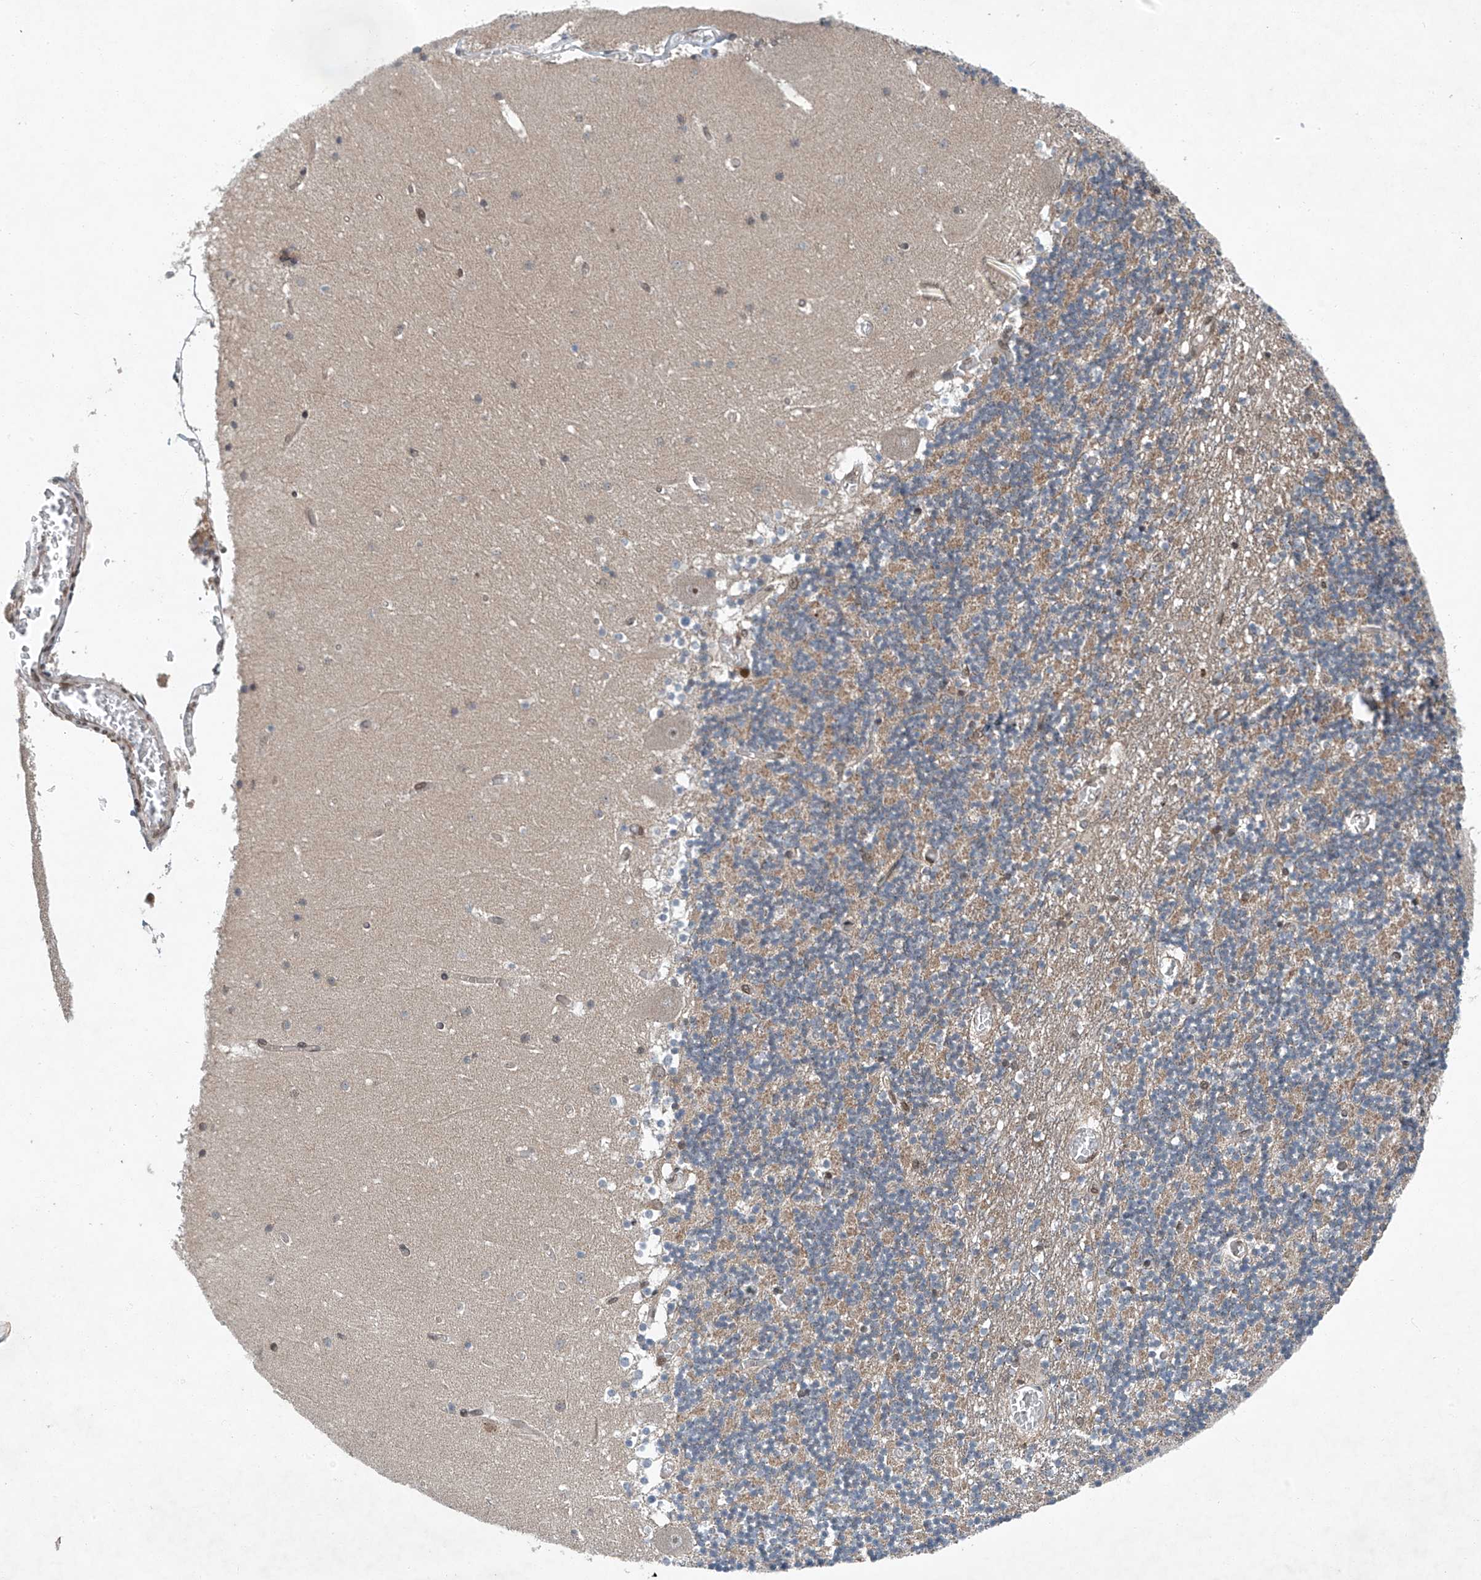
{"staining": {"intensity": "moderate", "quantity": "<25%", "location": "cytoplasmic/membranous,nuclear"}, "tissue": "cerebellum", "cell_type": "Cells in granular layer", "image_type": "normal", "snomed": [{"axis": "morphology", "description": "Normal tissue, NOS"}, {"axis": "topography", "description": "Cerebellum"}], "caption": "The immunohistochemical stain labels moderate cytoplasmic/membranous,nuclear positivity in cells in granular layer of normal cerebellum. Ihc stains the protein in brown and the nuclei are stained blue.", "gene": "TAF8", "patient": {"sex": "female", "age": 28}}